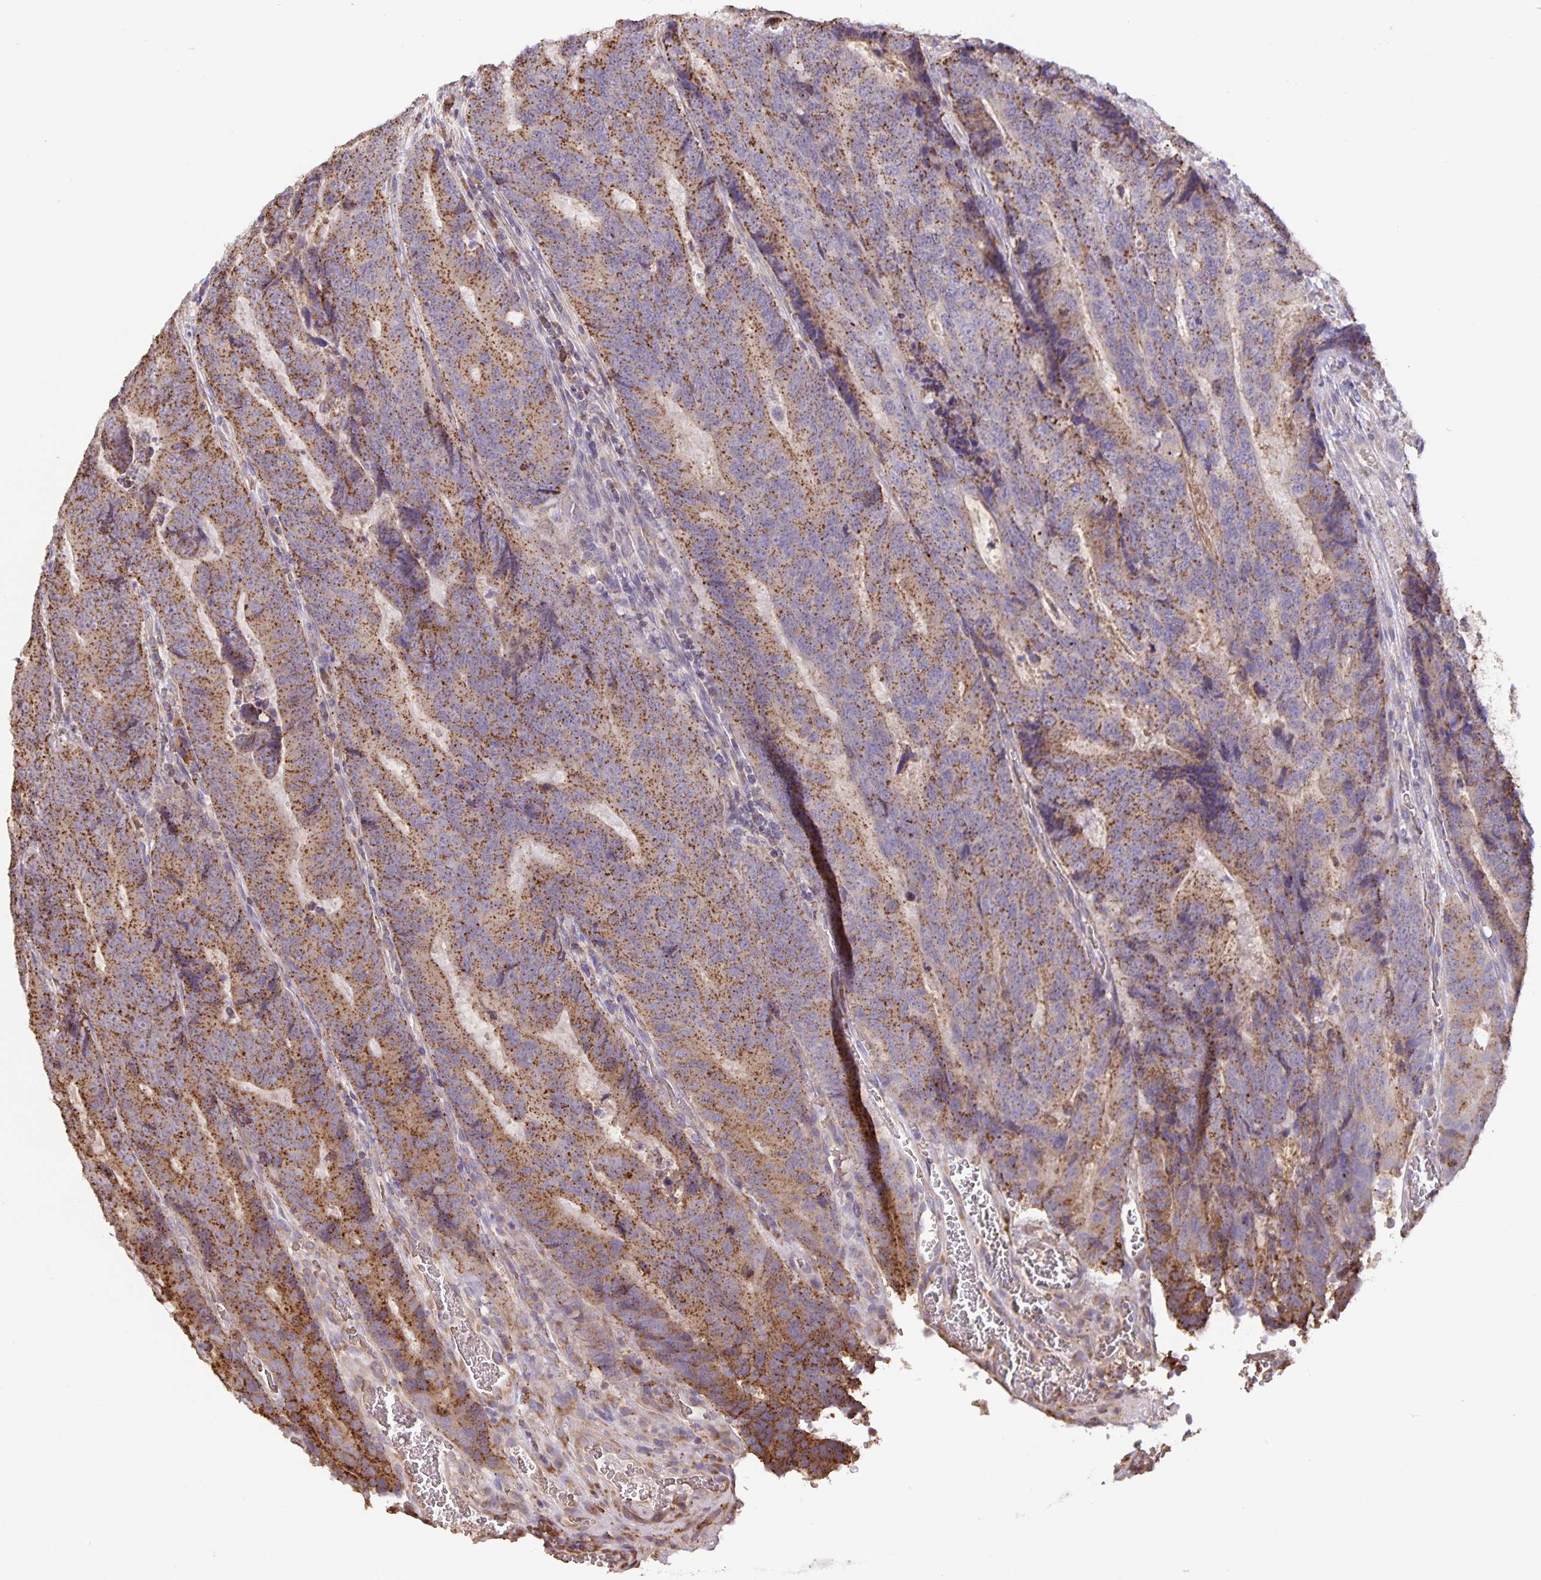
{"staining": {"intensity": "moderate", "quantity": ">75%", "location": "cytoplasmic/membranous"}, "tissue": "colorectal cancer", "cell_type": "Tumor cells", "image_type": "cancer", "snomed": [{"axis": "morphology", "description": "Adenocarcinoma, NOS"}, {"axis": "topography", "description": "Colon"}], "caption": "Protein staining of colorectal cancer (adenocarcinoma) tissue reveals moderate cytoplasmic/membranous staining in about >75% of tumor cells. Nuclei are stained in blue.", "gene": "TMEM71", "patient": {"sex": "female", "age": 48}}